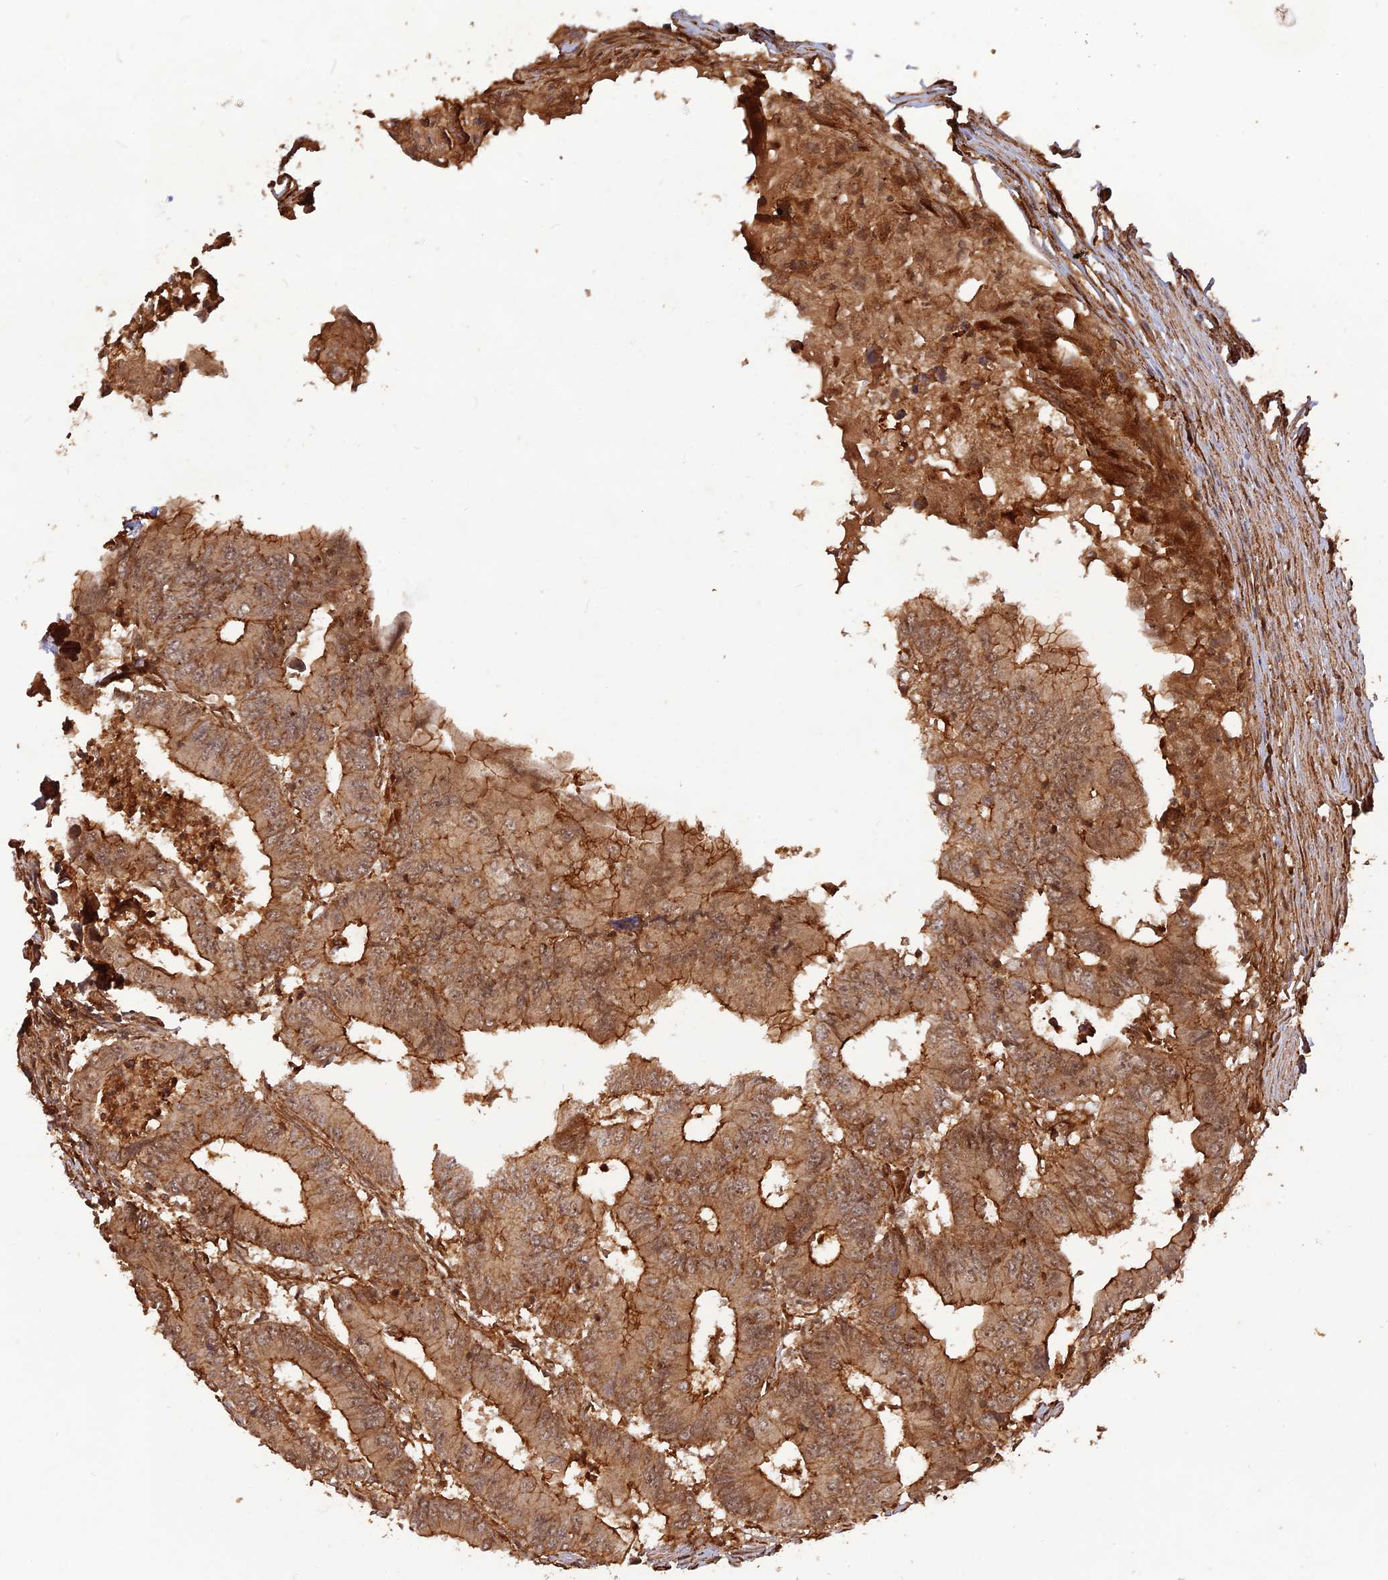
{"staining": {"intensity": "moderate", "quantity": ">75%", "location": "cytoplasmic/membranous"}, "tissue": "colorectal cancer", "cell_type": "Tumor cells", "image_type": "cancer", "snomed": [{"axis": "morphology", "description": "Adenocarcinoma, NOS"}, {"axis": "topography", "description": "Colon"}], "caption": "Immunohistochemical staining of colorectal cancer exhibits medium levels of moderate cytoplasmic/membranous protein expression in approximately >75% of tumor cells.", "gene": "CCDC174", "patient": {"sex": "male", "age": 85}}